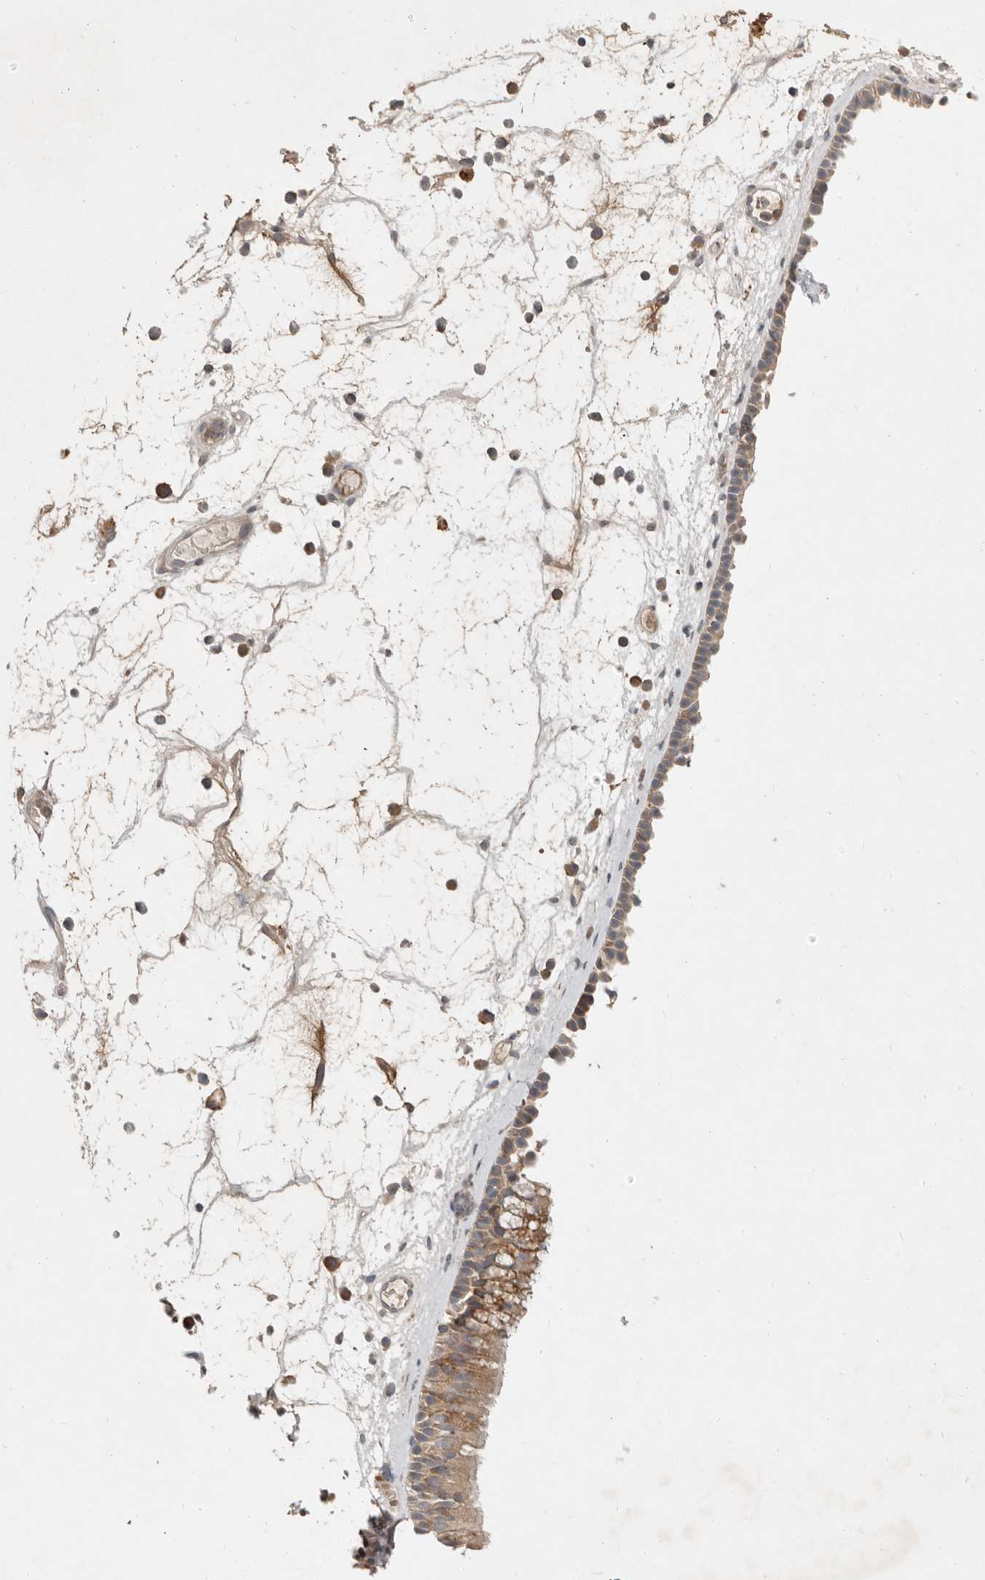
{"staining": {"intensity": "moderate", "quantity": ">75%", "location": "cytoplasmic/membranous"}, "tissue": "nasopharynx", "cell_type": "Respiratory epithelial cells", "image_type": "normal", "snomed": [{"axis": "morphology", "description": "Normal tissue, NOS"}, {"axis": "morphology", "description": "Inflammation, NOS"}, {"axis": "morphology", "description": "Malignant melanoma, Metastatic site"}, {"axis": "topography", "description": "Nasopharynx"}], "caption": "Immunohistochemical staining of normal human nasopharynx displays moderate cytoplasmic/membranous protein positivity in approximately >75% of respiratory epithelial cells.", "gene": "ARHGEF10L", "patient": {"sex": "male", "age": 70}}